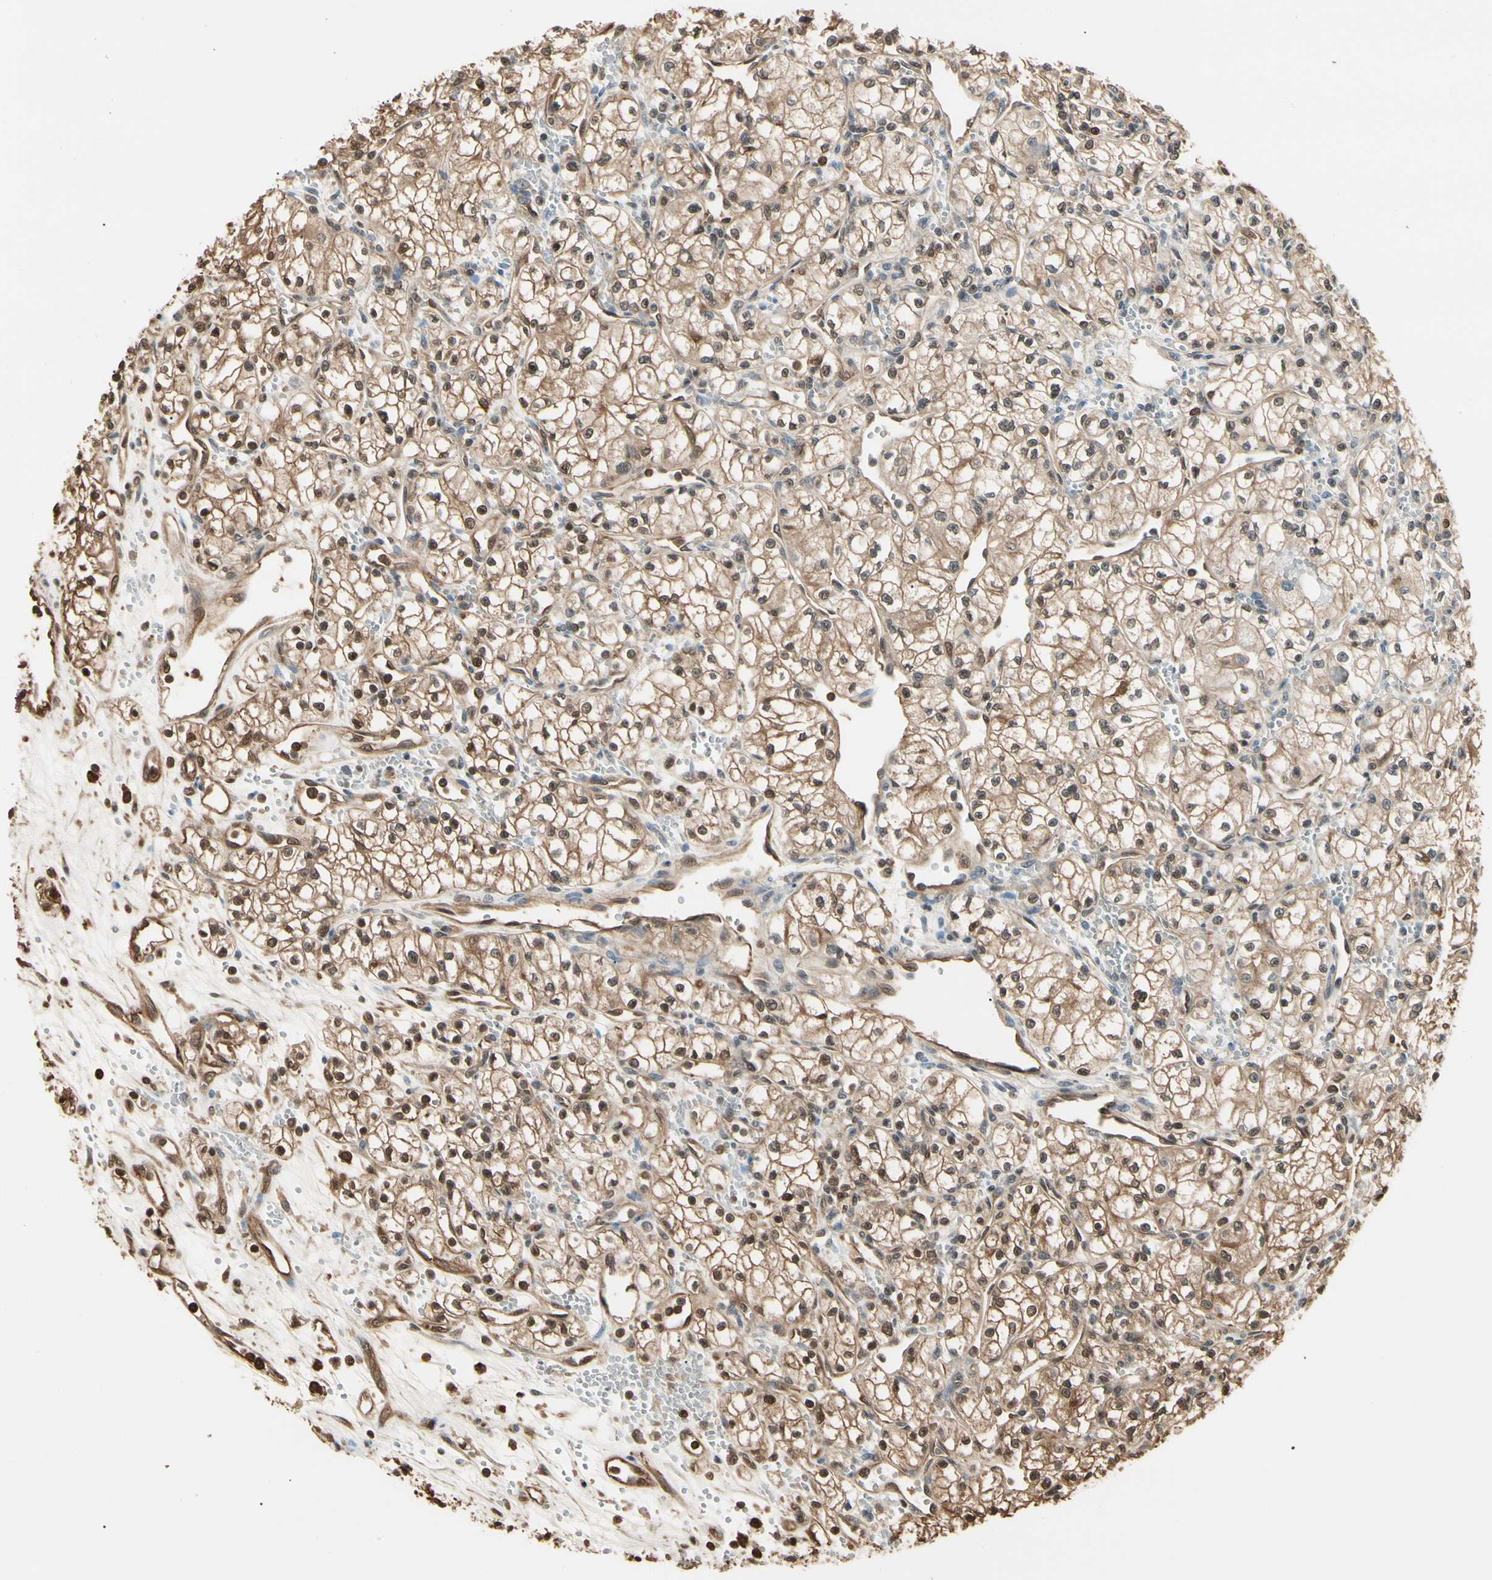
{"staining": {"intensity": "moderate", "quantity": "25%-75%", "location": "cytoplasmic/membranous,nuclear"}, "tissue": "renal cancer", "cell_type": "Tumor cells", "image_type": "cancer", "snomed": [{"axis": "morphology", "description": "Normal tissue, NOS"}, {"axis": "morphology", "description": "Adenocarcinoma, NOS"}, {"axis": "topography", "description": "Kidney"}], "caption": "An image showing moderate cytoplasmic/membranous and nuclear staining in approximately 25%-75% of tumor cells in renal cancer (adenocarcinoma), as visualized by brown immunohistochemical staining.", "gene": "YWHAE", "patient": {"sex": "male", "age": 59}}